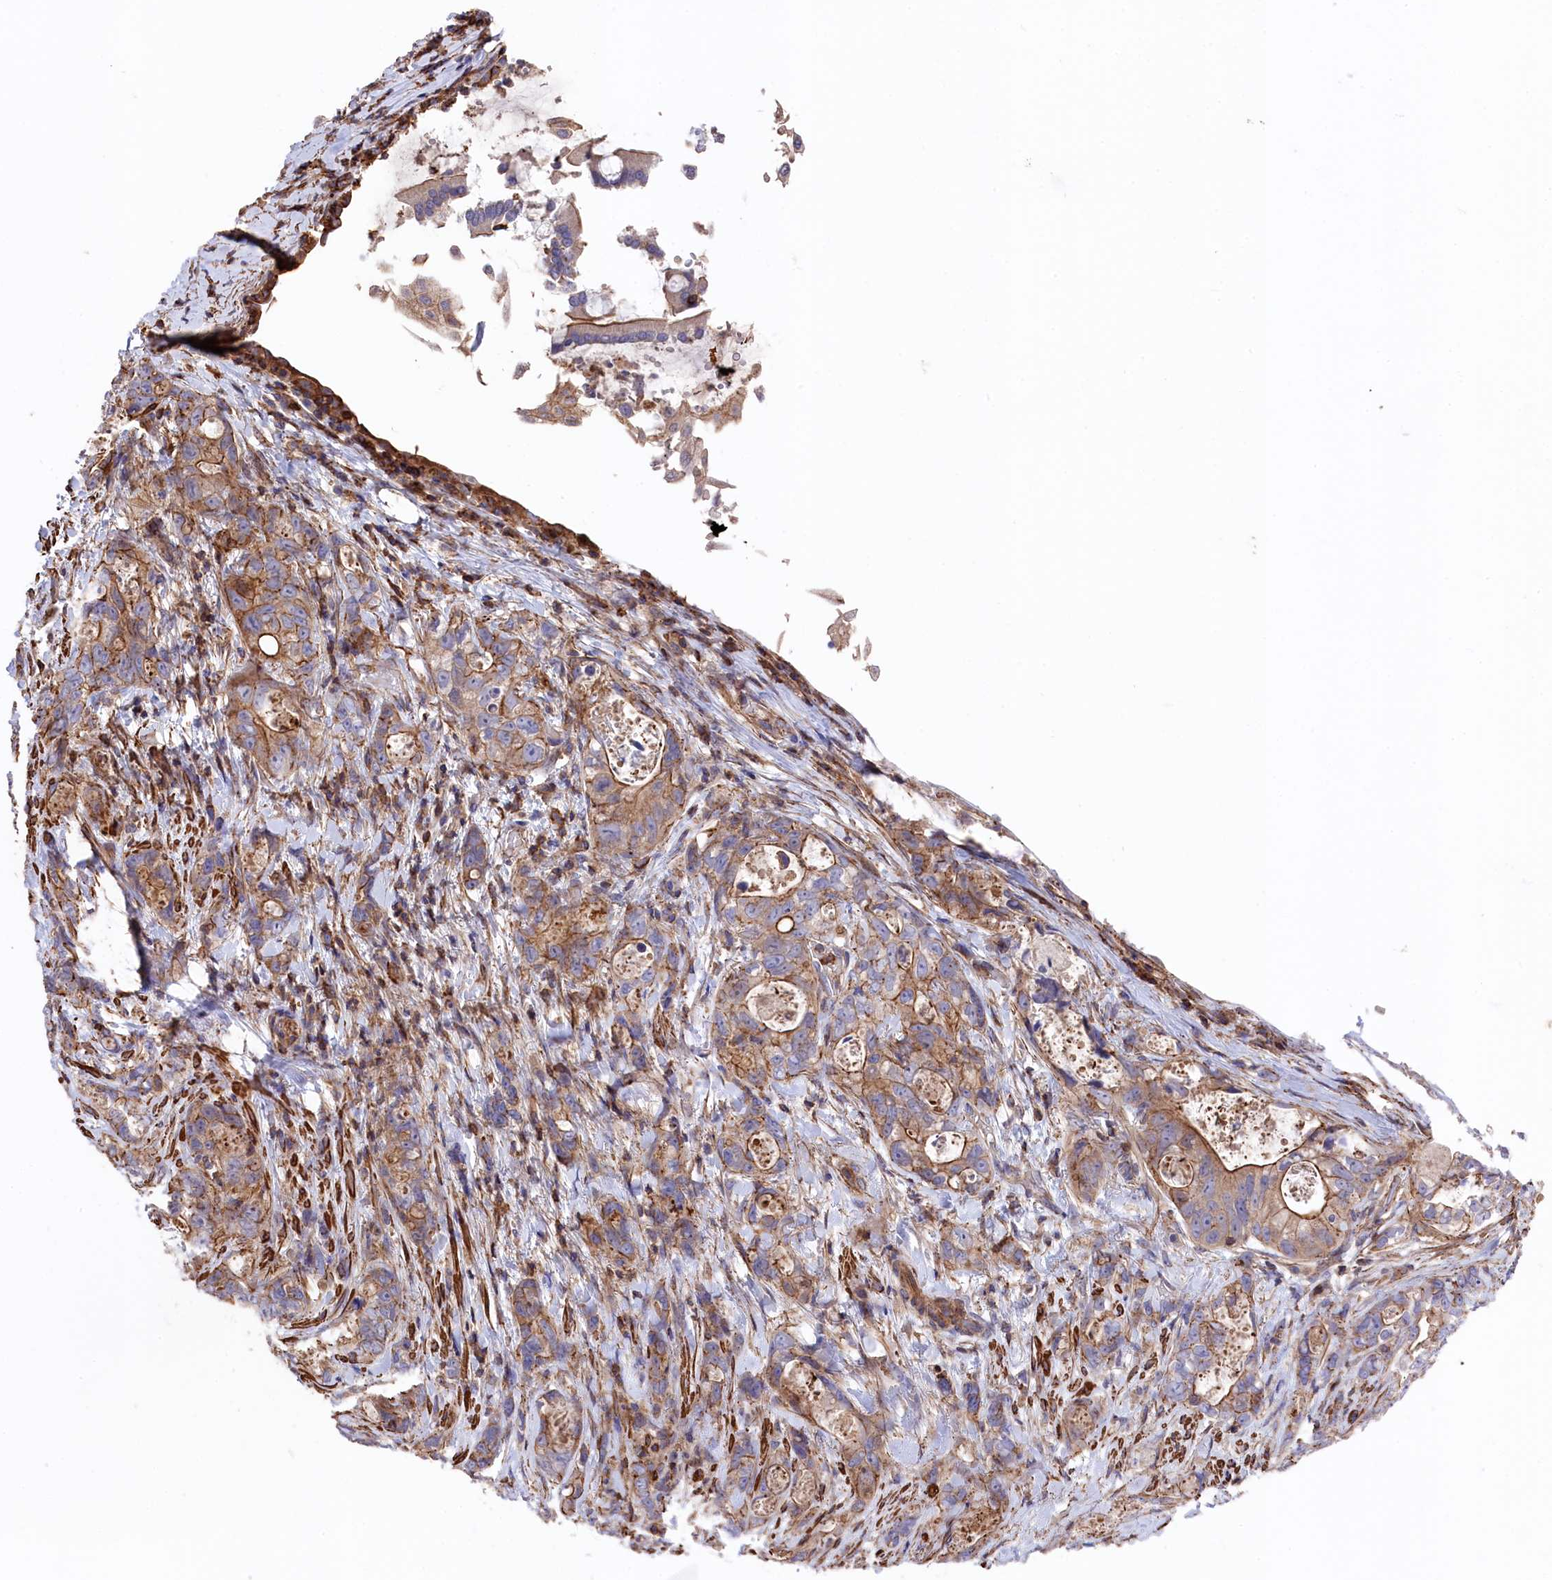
{"staining": {"intensity": "moderate", "quantity": ">75%", "location": "cytoplasmic/membranous"}, "tissue": "stomach cancer", "cell_type": "Tumor cells", "image_type": "cancer", "snomed": [{"axis": "morphology", "description": "Normal tissue, NOS"}, {"axis": "morphology", "description": "Adenocarcinoma, NOS"}, {"axis": "topography", "description": "Stomach"}], "caption": "High-magnification brightfield microscopy of stomach cancer stained with DAB (3,3'-diaminobenzidine) (brown) and counterstained with hematoxylin (blue). tumor cells exhibit moderate cytoplasmic/membranous expression is identified in about>75% of cells. Ihc stains the protein in brown and the nuclei are stained blue.", "gene": "RAPSN", "patient": {"sex": "female", "age": 89}}